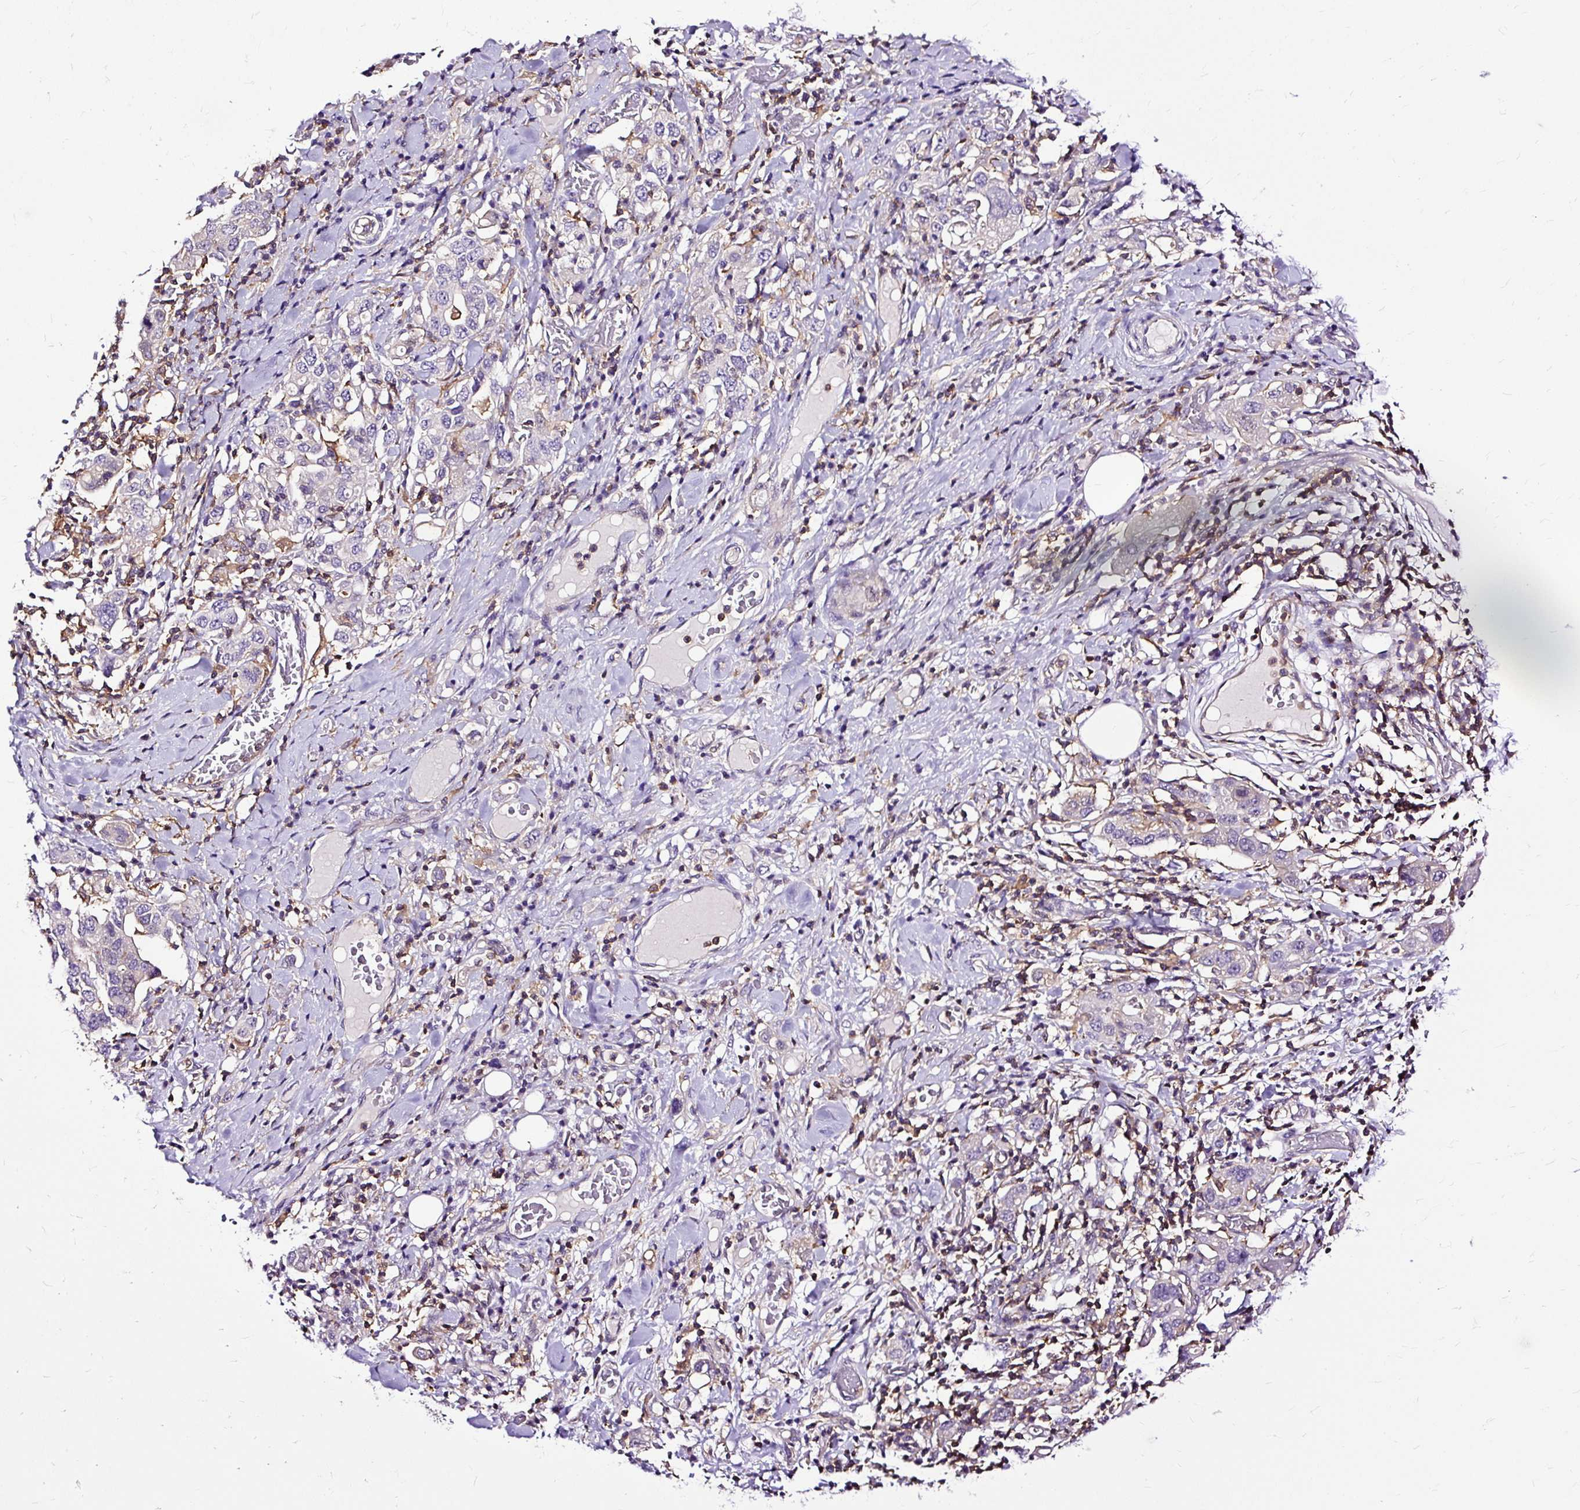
{"staining": {"intensity": "negative", "quantity": "none", "location": "none"}, "tissue": "stomach cancer", "cell_type": "Tumor cells", "image_type": "cancer", "snomed": [{"axis": "morphology", "description": "Adenocarcinoma, NOS"}, {"axis": "topography", "description": "Stomach, upper"}], "caption": "The micrograph displays no significant staining in tumor cells of stomach cancer (adenocarcinoma).", "gene": "TWF2", "patient": {"sex": "male", "age": 62}}